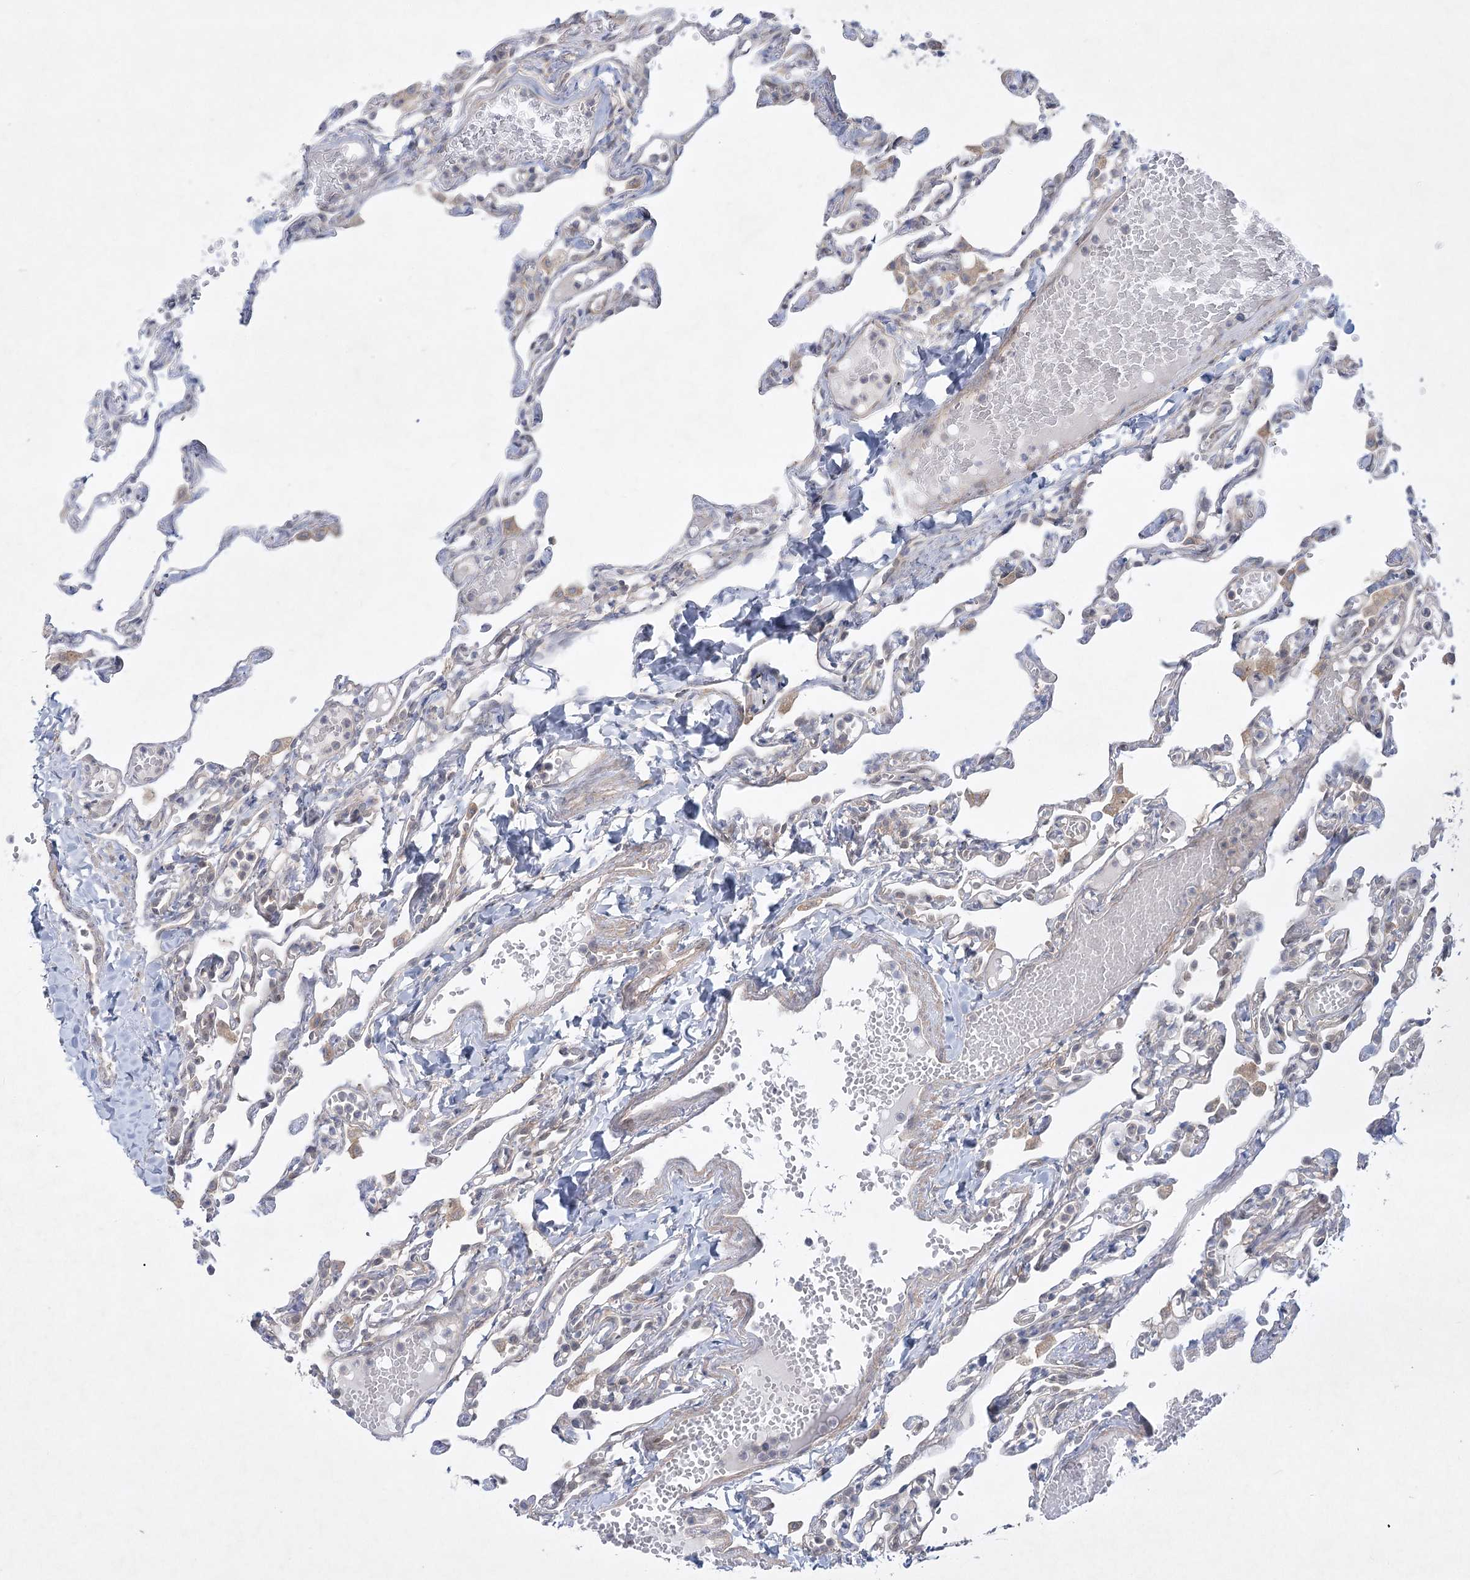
{"staining": {"intensity": "weak", "quantity": "<25%", "location": "cytoplasmic/membranous"}, "tissue": "lung", "cell_type": "Alveolar cells", "image_type": "normal", "snomed": [{"axis": "morphology", "description": "Normal tissue, NOS"}, {"axis": "topography", "description": "Lung"}], "caption": "Human lung stained for a protein using immunohistochemistry exhibits no positivity in alveolar cells.", "gene": "AAMDC", "patient": {"sex": "male", "age": 21}}